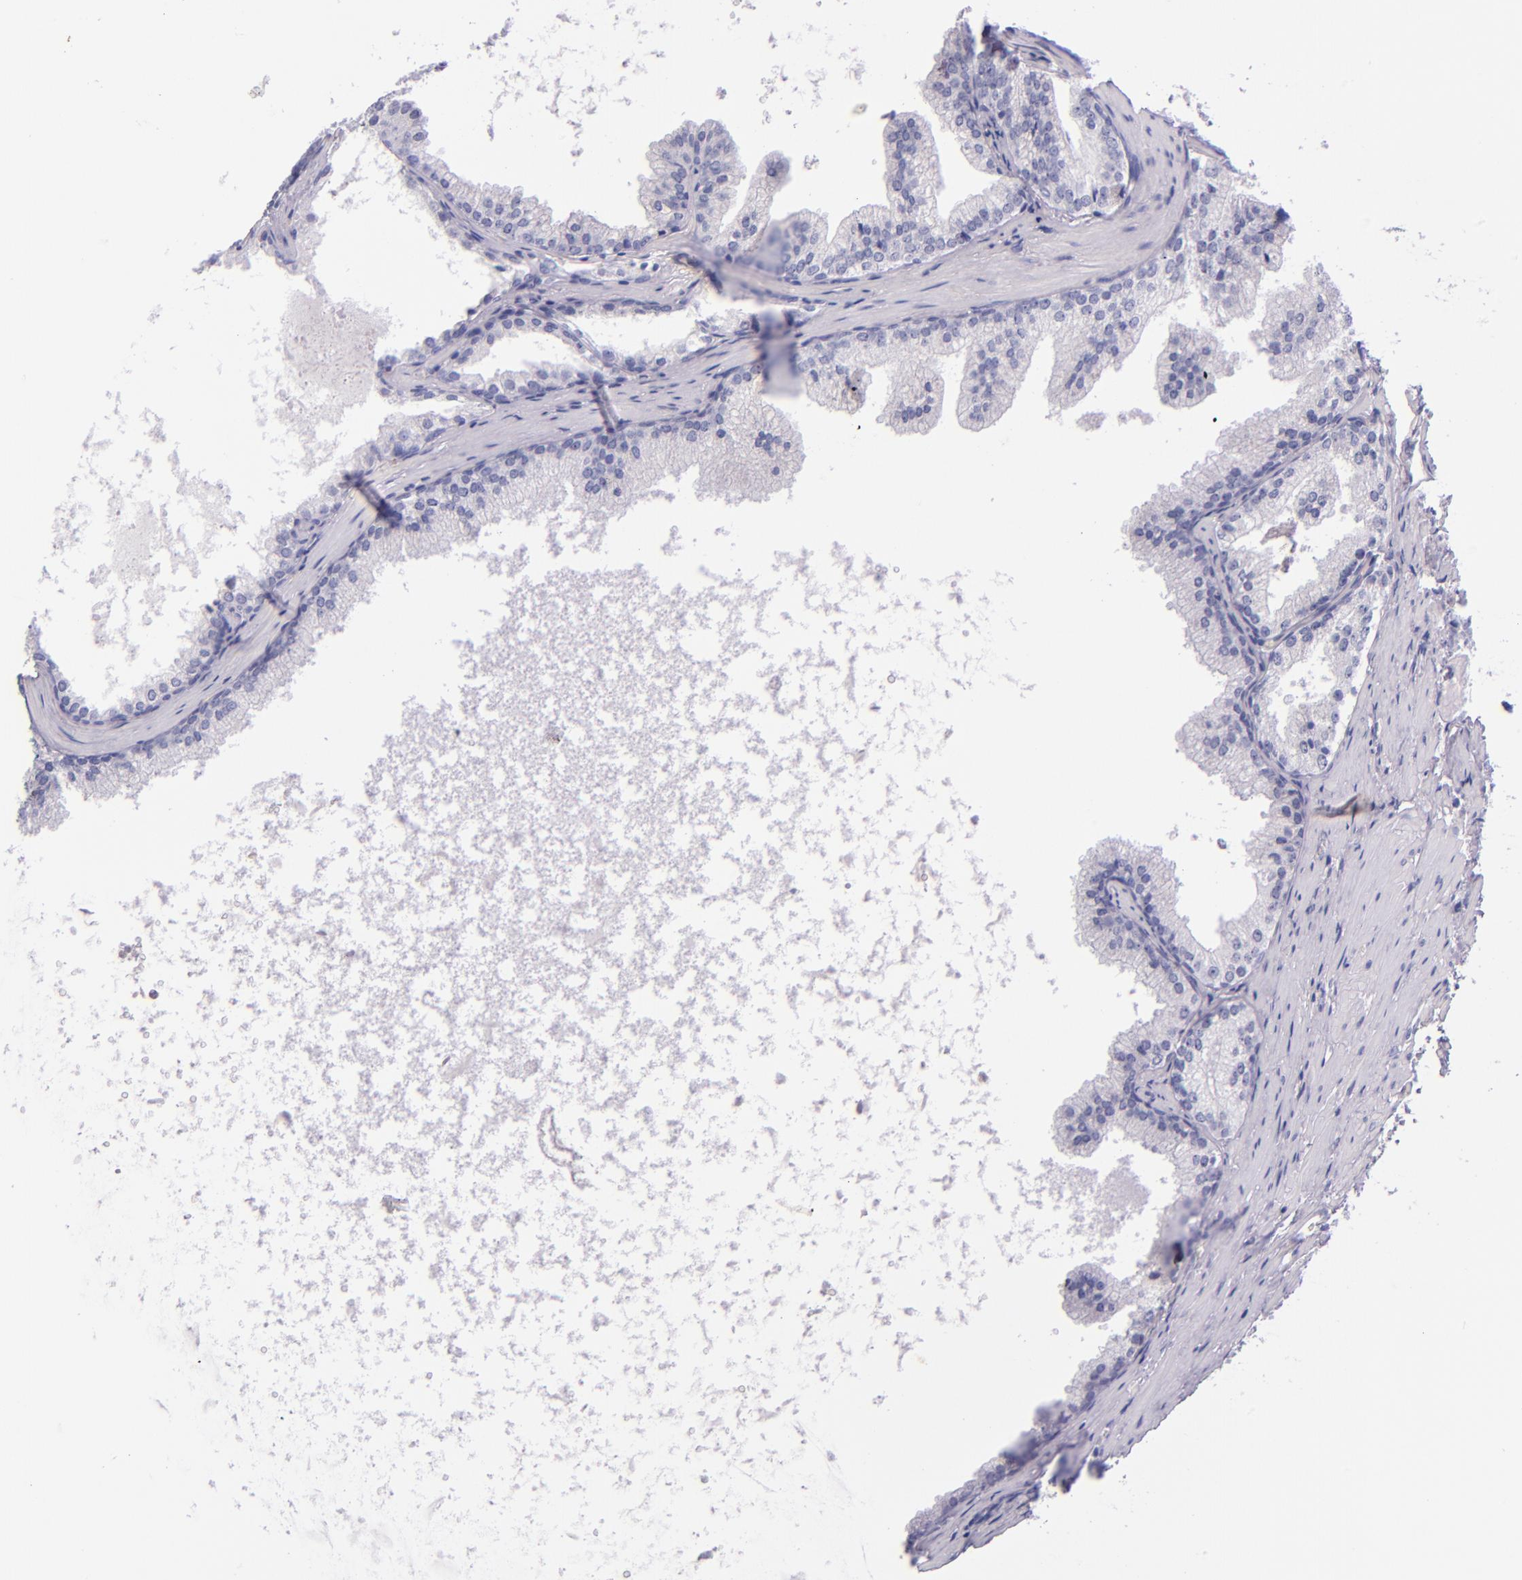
{"staining": {"intensity": "negative", "quantity": "none", "location": "none"}, "tissue": "prostate cancer", "cell_type": "Tumor cells", "image_type": "cancer", "snomed": [{"axis": "morphology", "description": "Adenocarcinoma, Medium grade"}, {"axis": "topography", "description": "Prostate"}], "caption": "High power microscopy photomicrograph of an immunohistochemistry (IHC) histopathology image of prostate cancer, revealing no significant staining in tumor cells. Nuclei are stained in blue.", "gene": "IRF4", "patient": {"sex": "male", "age": 64}}